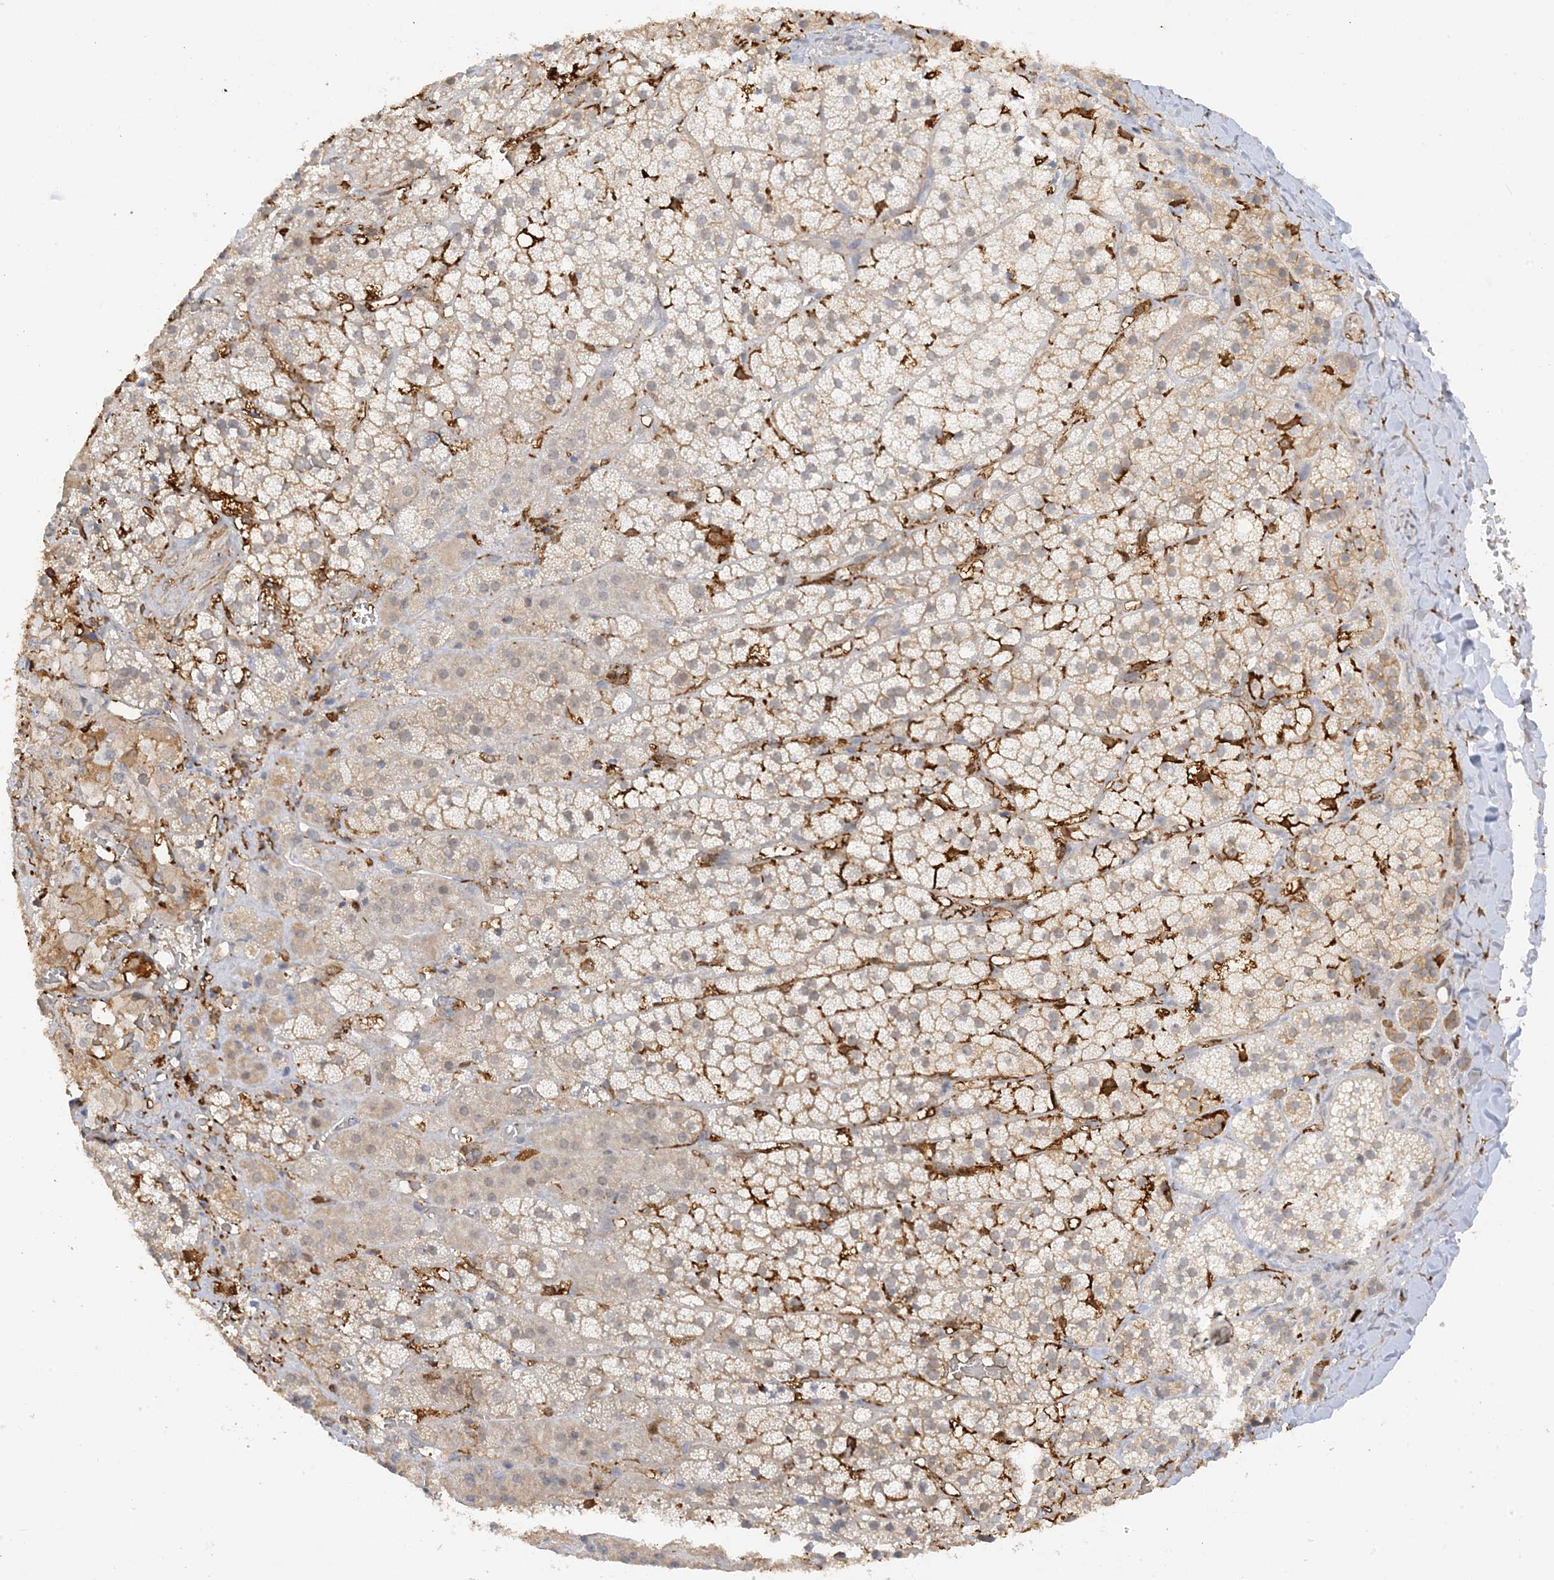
{"staining": {"intensity": "weak", "quantity": "<25%", "location": "cytoplasmic/membranous"}, "tissue": "adrenal gland", "cell_type": "Glandular cells", "image_type": "normal", "snomed": [{"axis": "morphology", "description": "Normal tissue, NOS"}, {"axis": "topography", "description": "Adrenal gland"}], "caption": "The photomicrograph exhibits no significant positivity in glandular cells of adrenal gland. The staining is performed using DAB brown chromogen with nuclei counter-stained in using hematoxylin.", "gene": "PHACTR2", "patient": {"sex": "female", "age": 44}}